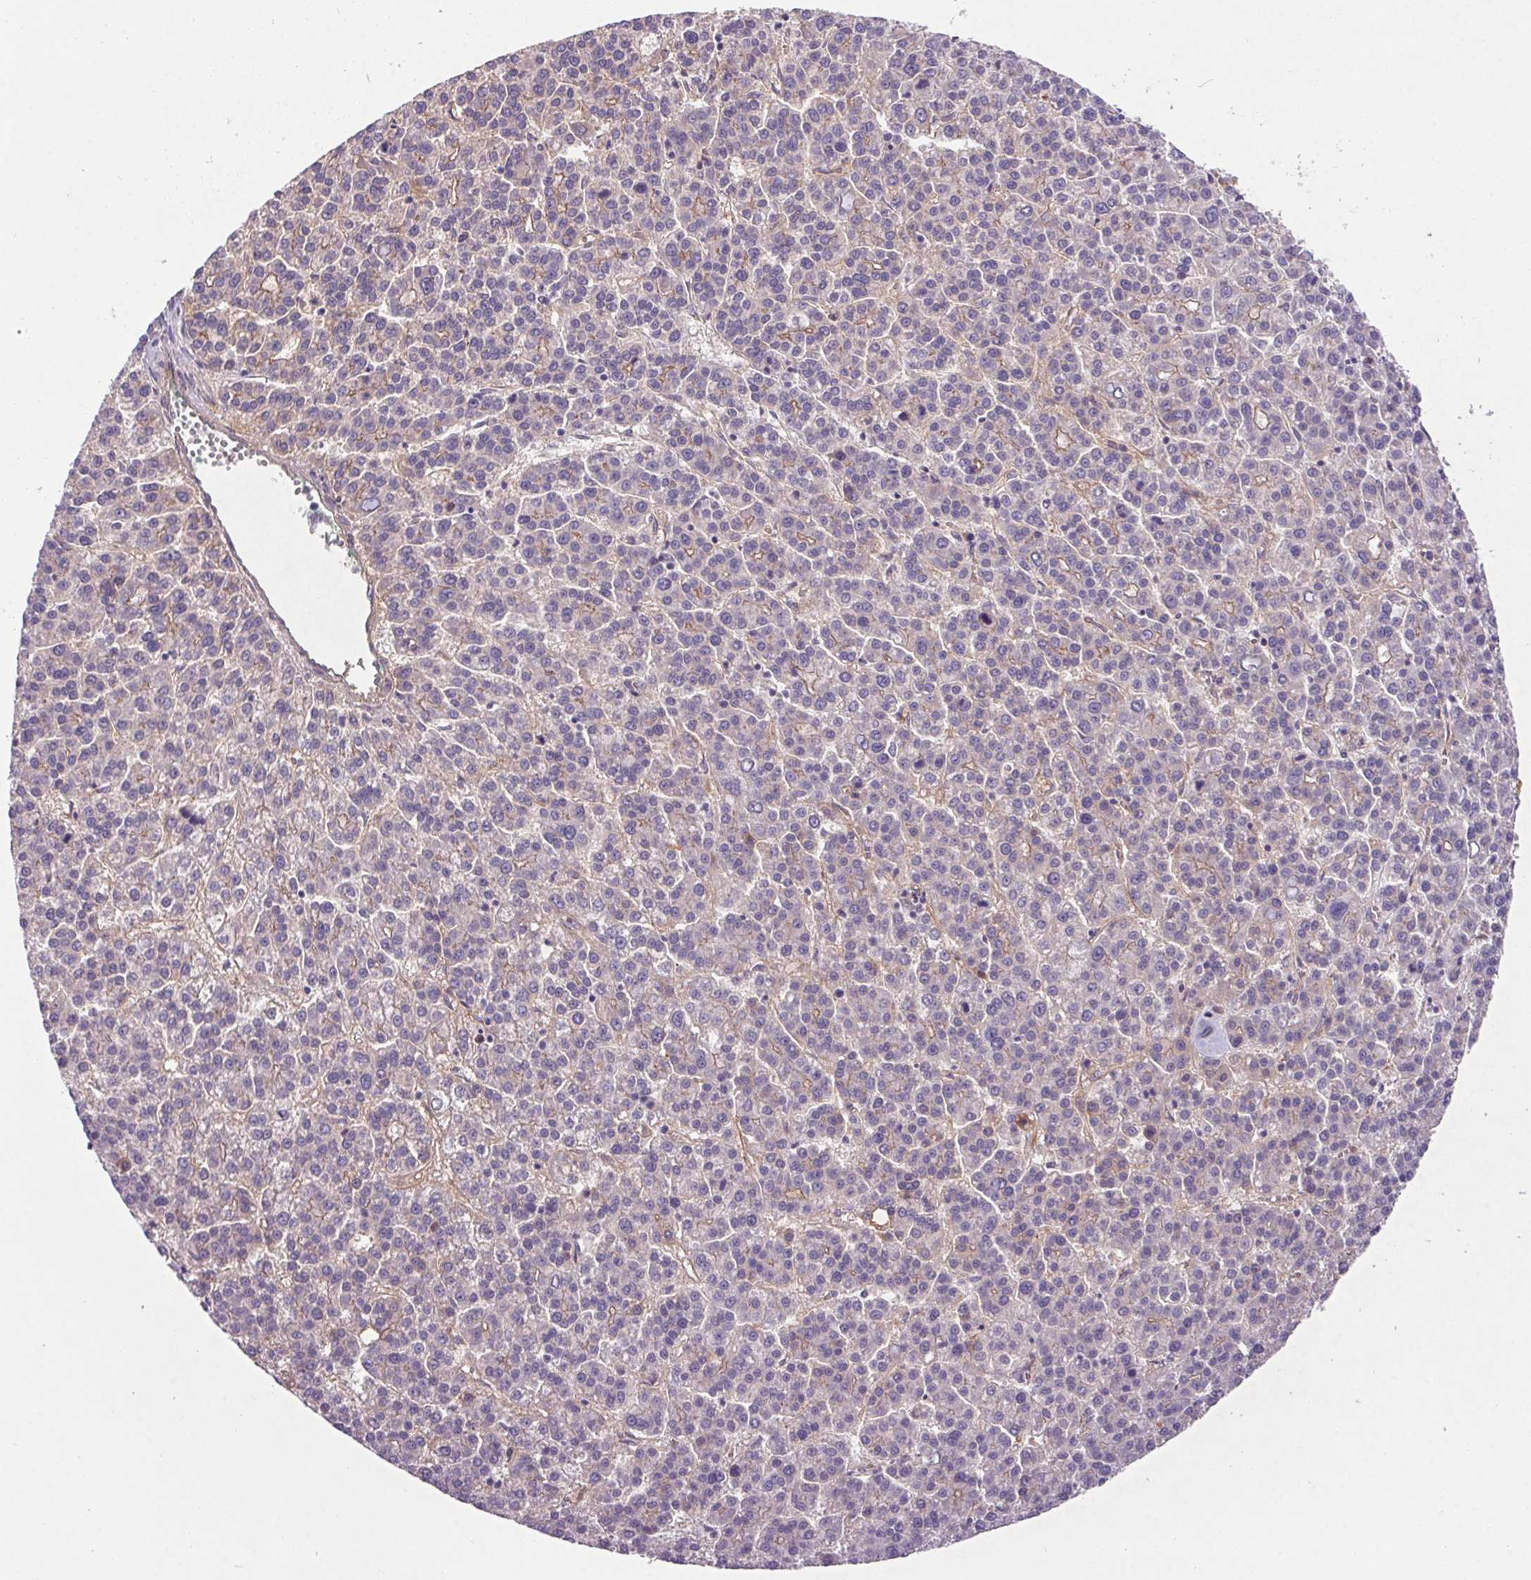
{"staining": {"intensity": "negative", "quantity": "none", "location": "none"}, "tissue": "liver cancer", "cell_type": "Tumor cells", "image_type": "cancer", "snomed": [{"axis": "morphology", "description": "Carcinoma, Hepatocellular, NOS"}, {"axis": "topography", "description": "Liver"}], "caption": "This is an IHC photomicrograph of human liver cancer (hepatocellular carcinoma). There is no staining in tumor cells.", "gene": "APOC4", "patient": {"sex": "female", "age": 58}}